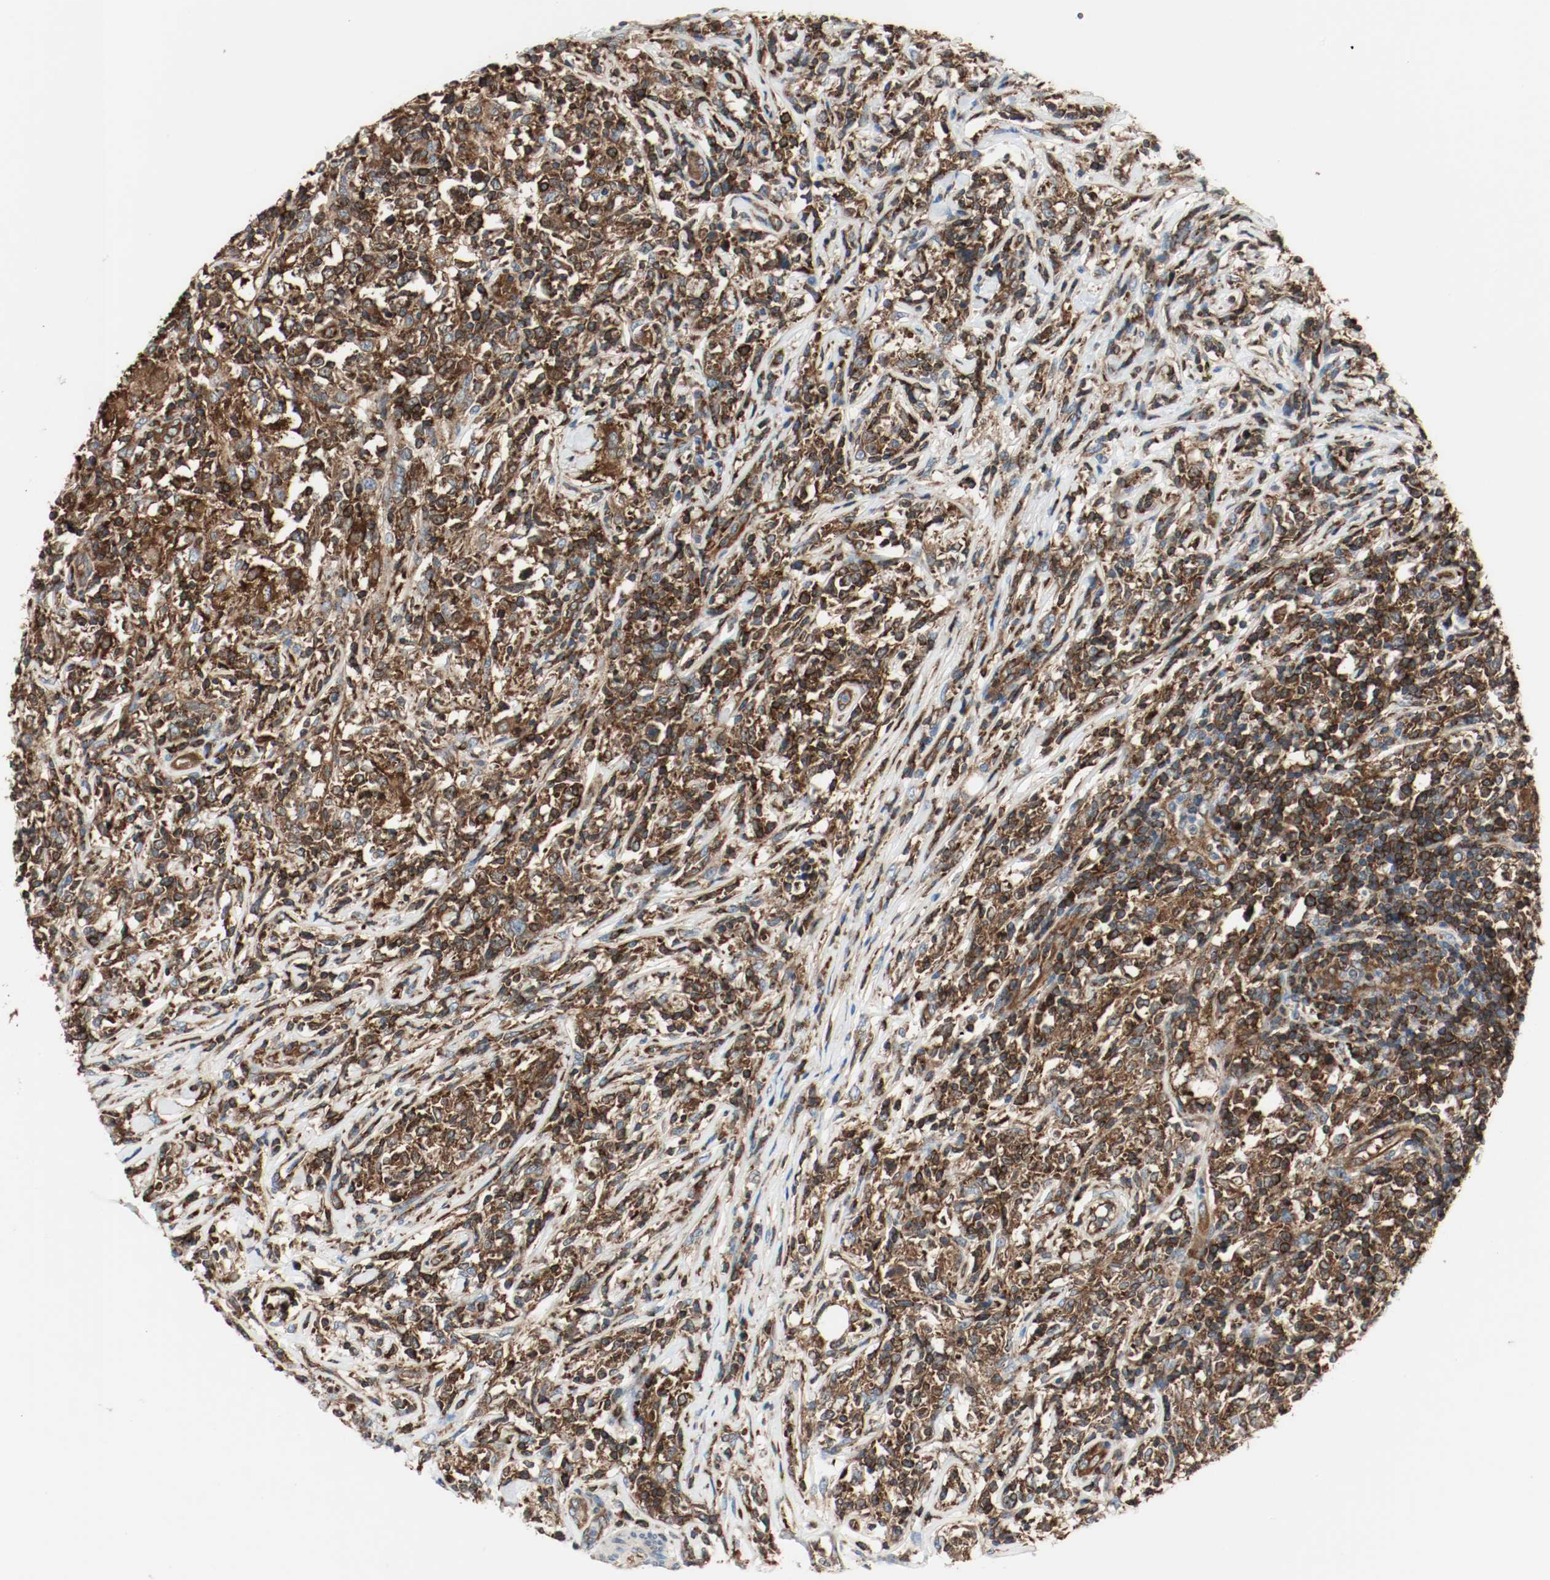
{"staining": {"intensity": "strong", "quantity": ">75%", "location": "cytoplasmic/membranous"}, "tissue": "lymphoma", "cell_type": "Tumor cells", "image_type": "cancer", "snomed": [{"axis": "morphology", "description": "Malignant lymphoma, non-Hodgkin's type, High grade"}, {"axis": "topography", "description": "Lymph node"}], "caption": "A brown stain highlights strong cytoplasmic/membranous staining of a protein in human lymphoma tumor cells. (IHC, brightfield microscopy, high magnification).", "gene": "PLCG1", "patient": {"sex": "female", "age": 84}}